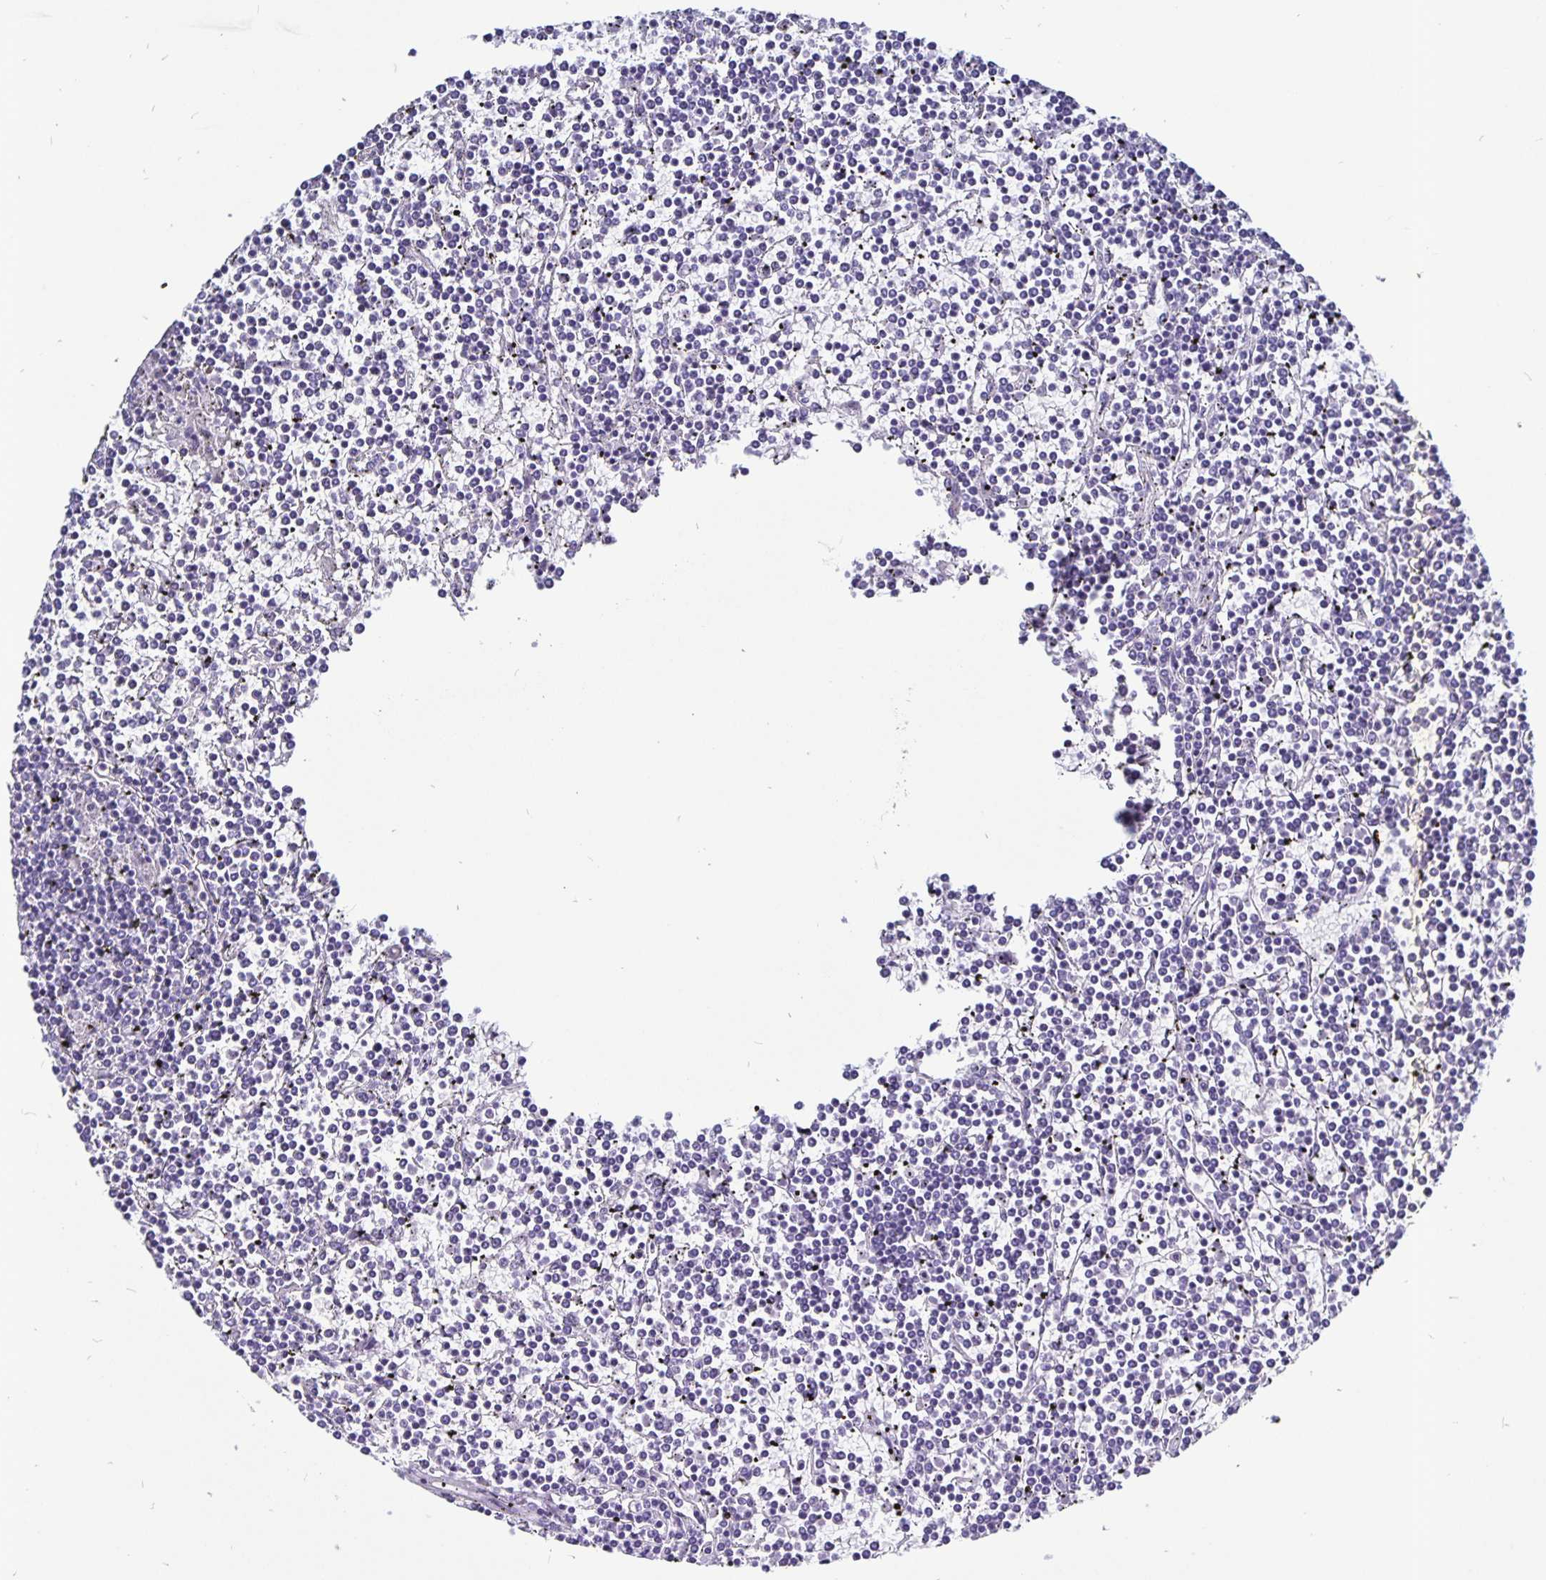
{"staining": {"intensity": "negative", "quantity": "none", "location": "none"}, "tissue": "lymphoma", "cell_type": "Tumor cells", "image_type": "cancer", "snomed": [{"axis": "morphology", "description": "Malignant lymphoma, non-Hodgkin's type, Low grade"}, {"axis": "topography", "description": "Spleen"}], "caption": "Lymphoma was stained to show a protein in brown. There is no significant expression in tumor cells.", "gene": "ODF3B", "patient": {"sex": "female", "age": 19}}